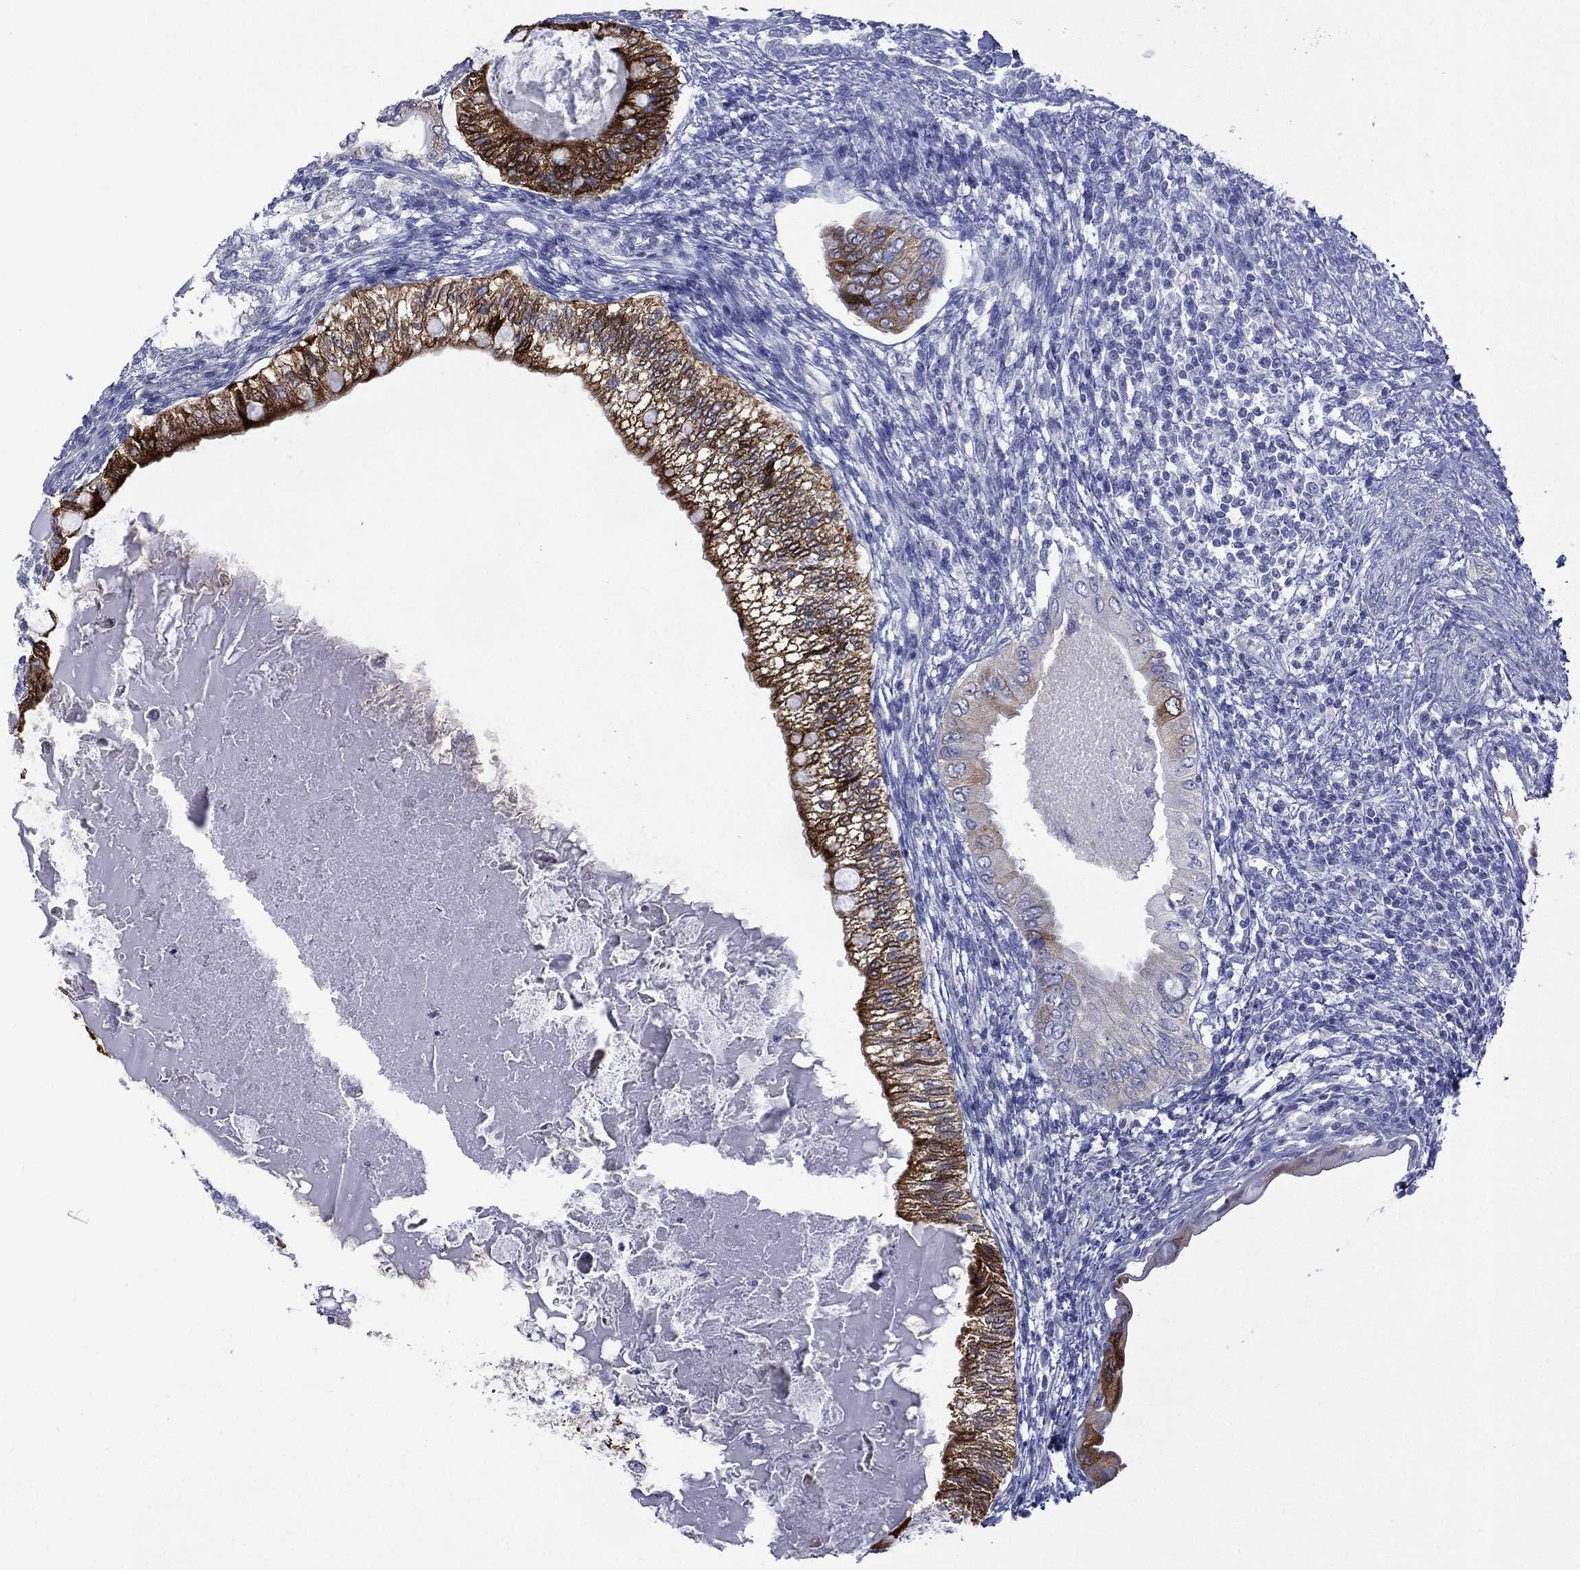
{"staining": {"intensity": "strong", "quantity": "25%-75%", "location": "cytoplasmic/membranous"}, "tissue": "testis cancer", "cell_type": "Tumor cells", "image_type": "cancer", "snomed": [{"axis": "morphology", "description": "Seminoma, NOS"}, {"axis": "morphology", "description": "Carcinoma, Embryonal, NOS"}, {"axis": "topography", "description": "Testis"}], "caption": "DAB immunohistochemical staining of human testis cancer (seminoma) shows strong cytoplasmic/membranous protein positivity in approximately 25%-75% of tumor cells.", "gene": "CES2", "patient": {"sex": "male", "age": 41}}